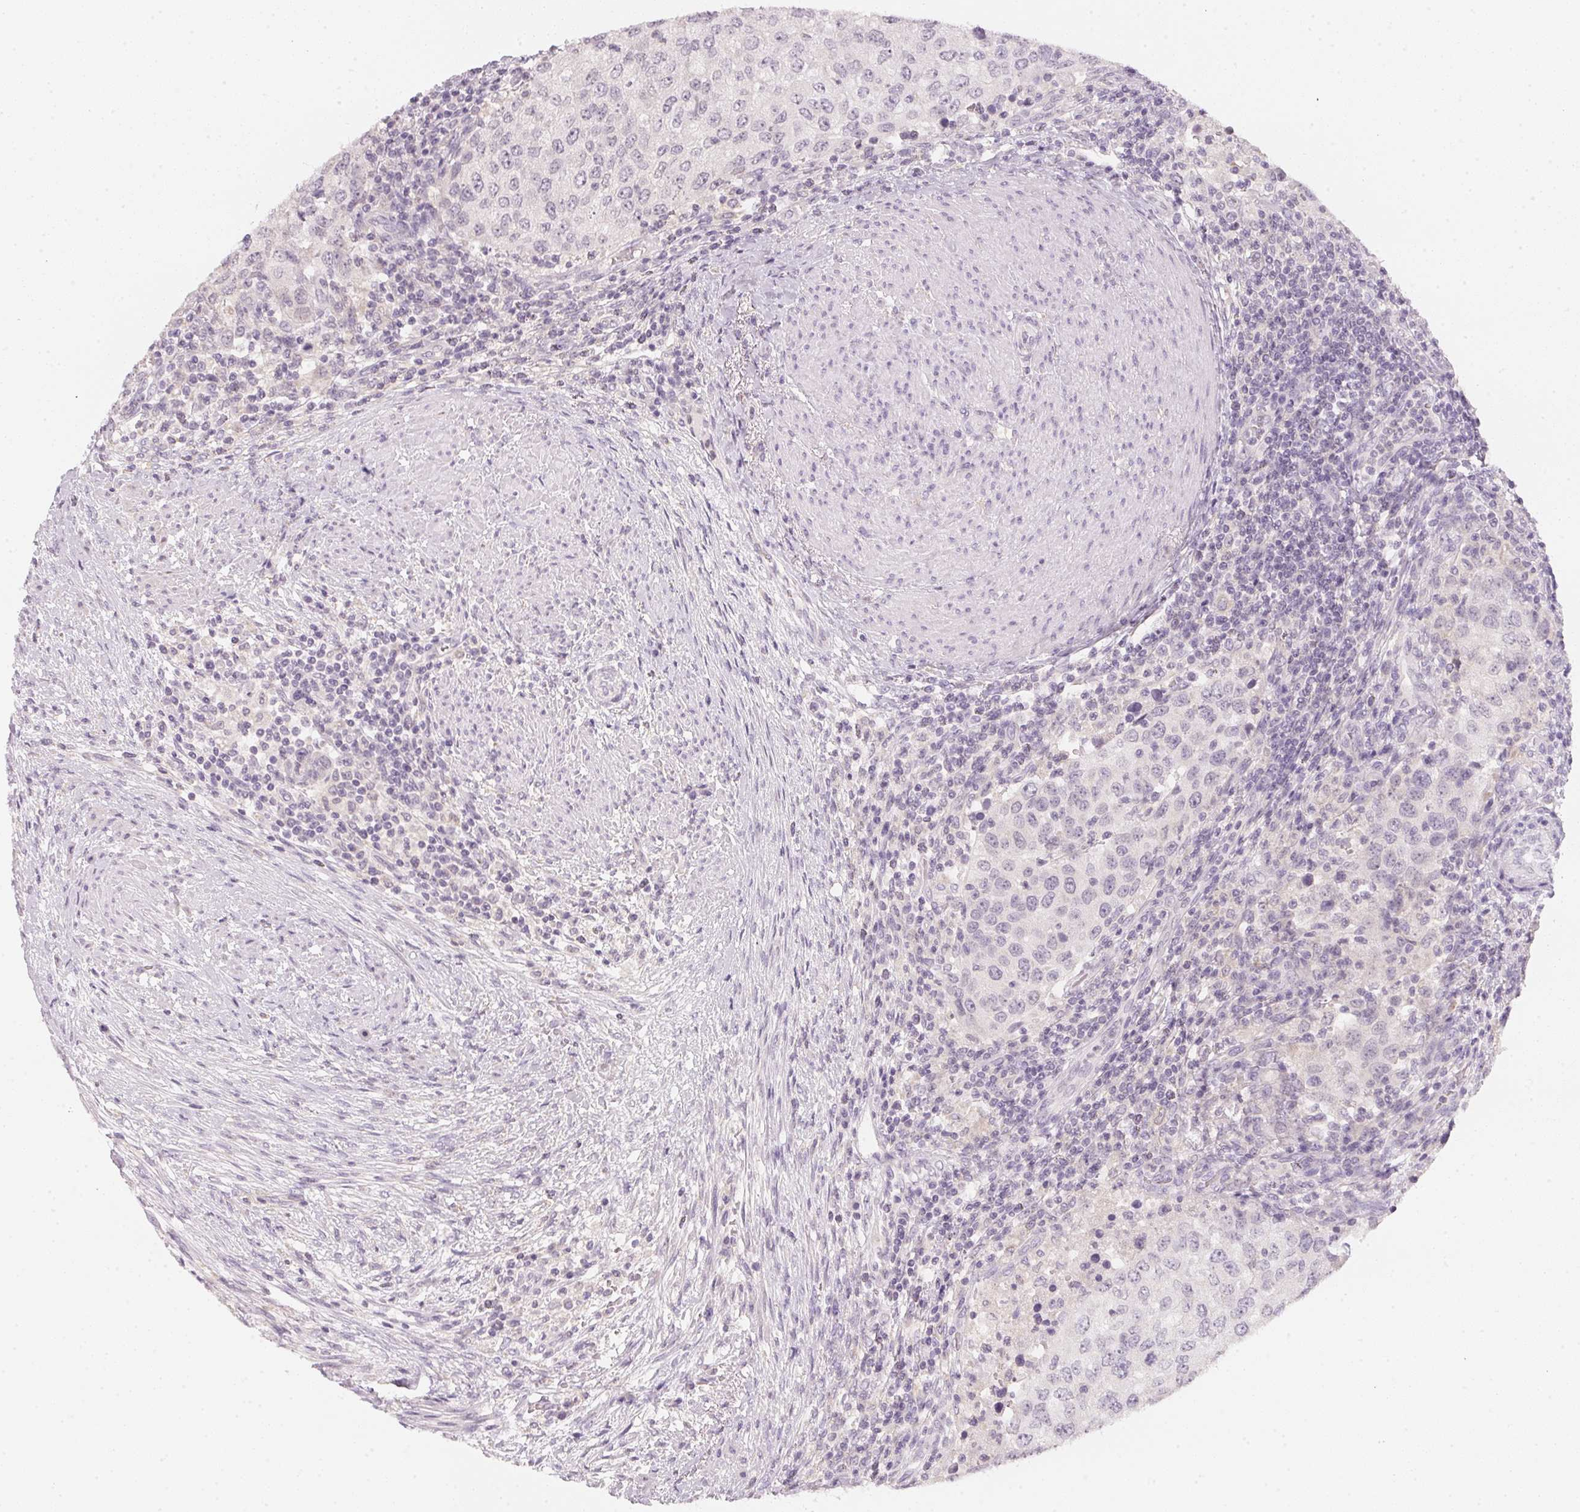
{"staining": {"intensity": "negative", "quantity": "none", "location": "none"}, "tissue": "urothelial cancer", "cell_type": "Tumor cells", "image_type": "cancer", "snomed": [{"axis": "morphology", "description": "Urothelial carcinoma, High grade"}, {"axis": "topography", "description": "Urinary bladder"}], "caption": "Micrograph shows no significant protein positivity in tumor cells of urothelial cancer.", "gene": "CFAP276", "patient": {"sex": "female", "age": 78}}